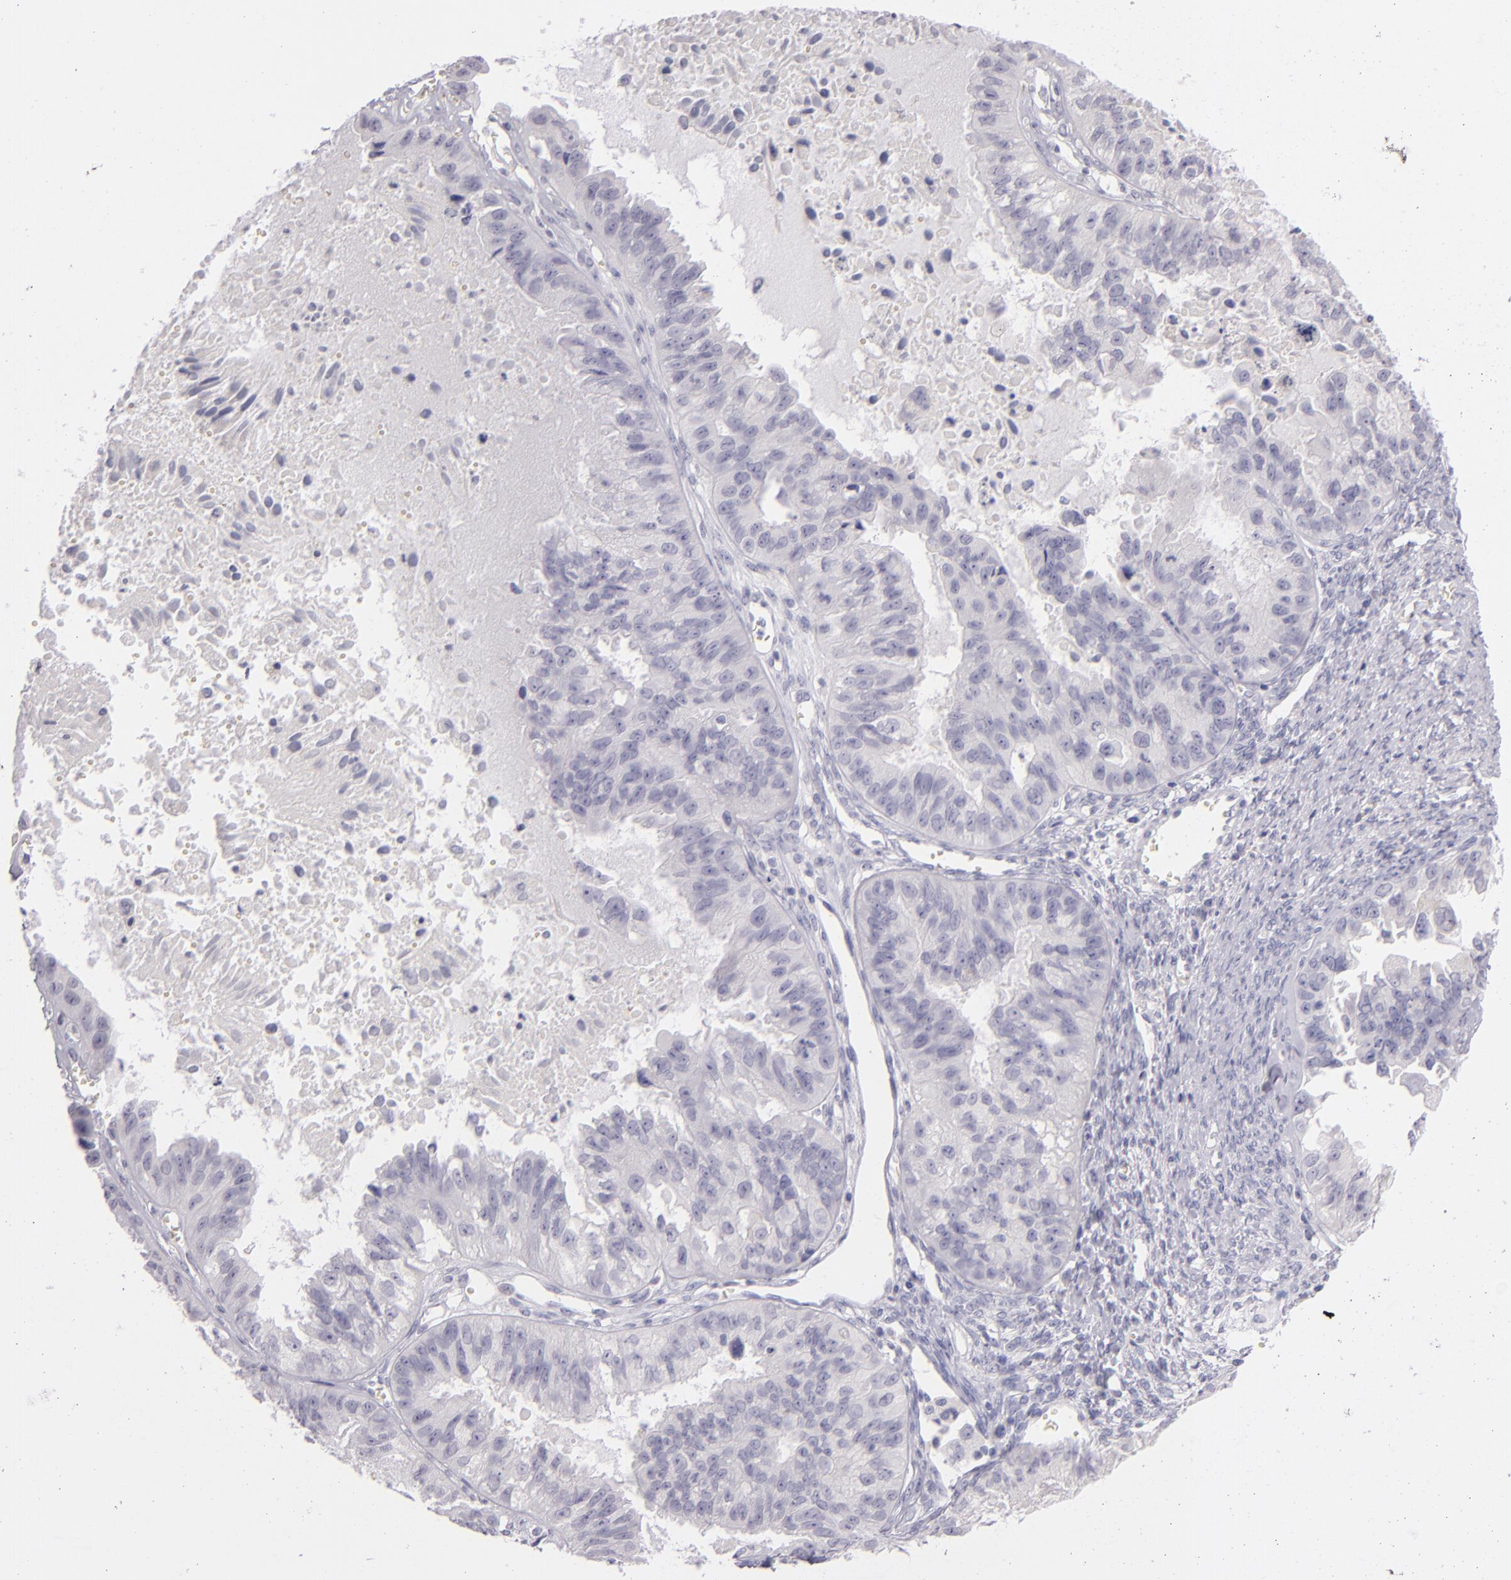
{"staining": {"intensity": "negative", "quantity": "none", "location": "none"}, "tissue": "ovarian cancer", "cell_type": "Tumor cells", "image_type": "cancer", "snomed": [{"axis": "morphology", "description": "Carcinoma, endometroid"}, {"axis": "topography", "description": "Ovary"}], "caption": "Tumor cells are negative for protein expression in human endometroid carcinoma (ovarian).", "gene": "CD40", "patient": {"sex": "female", "age": 85}}